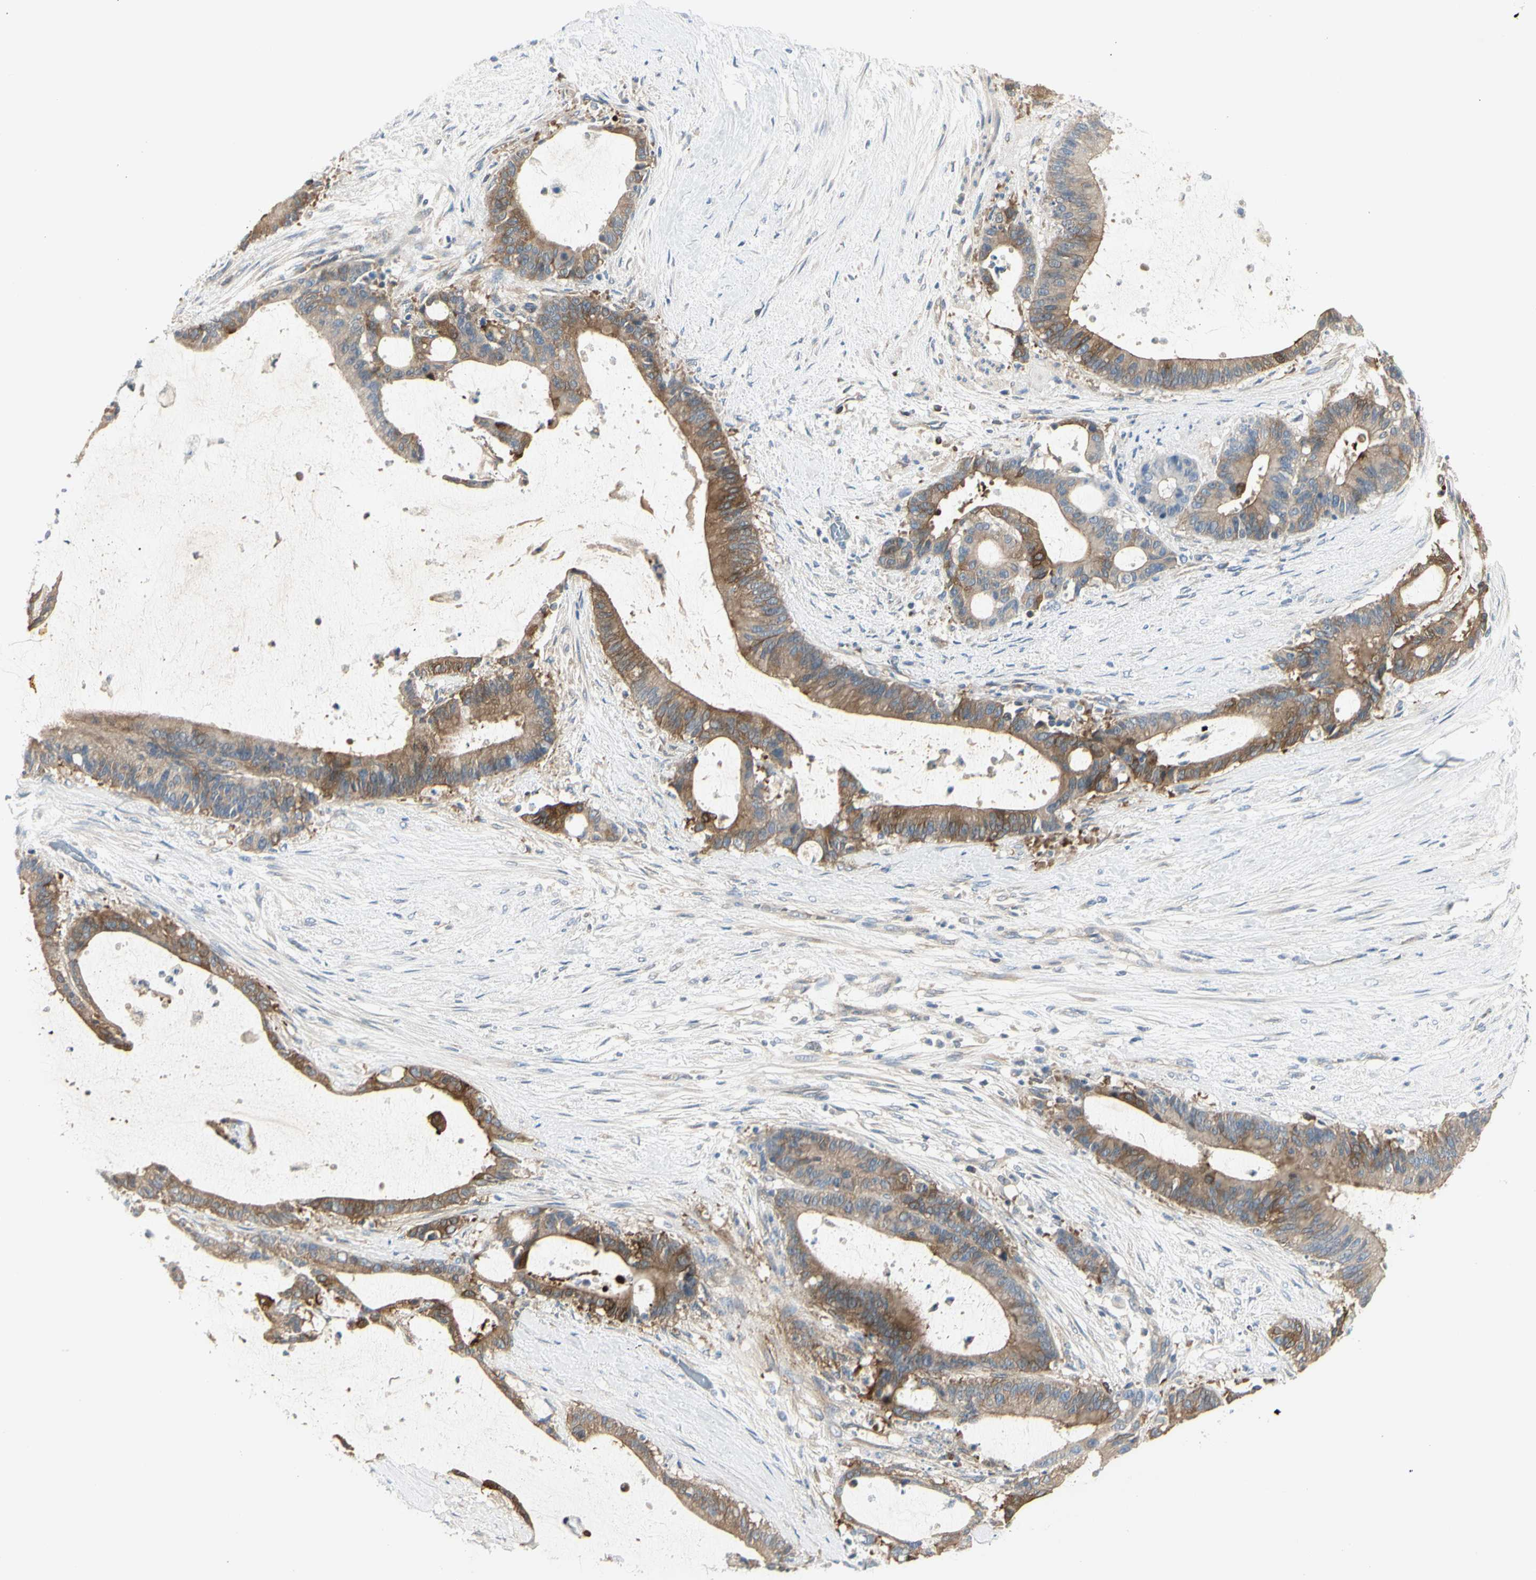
{"staining": {"intensity": "moderate", "quantity": ">75%", "location": "cytoplasmic/membranous"}, "tissue": "liver cancer", "cell_type": "Tumor cells", "image_type": "cancer", "snomed": [{"axis": "morphology", "description": "Cholangiocarcinoma"}, {"axis": "topography", "description": "Liver"}], "caption": "Tumor cells exhibit medium levels of moderate cytoplasmic/membranous positivity in about >75% of cells in cholangiocarcinoma (liver). The protein of interest is shown in brown color, while the nuclei are stained blue.", "gene": "NFKB2", "patient": {"sex": "female", "age": 73}}